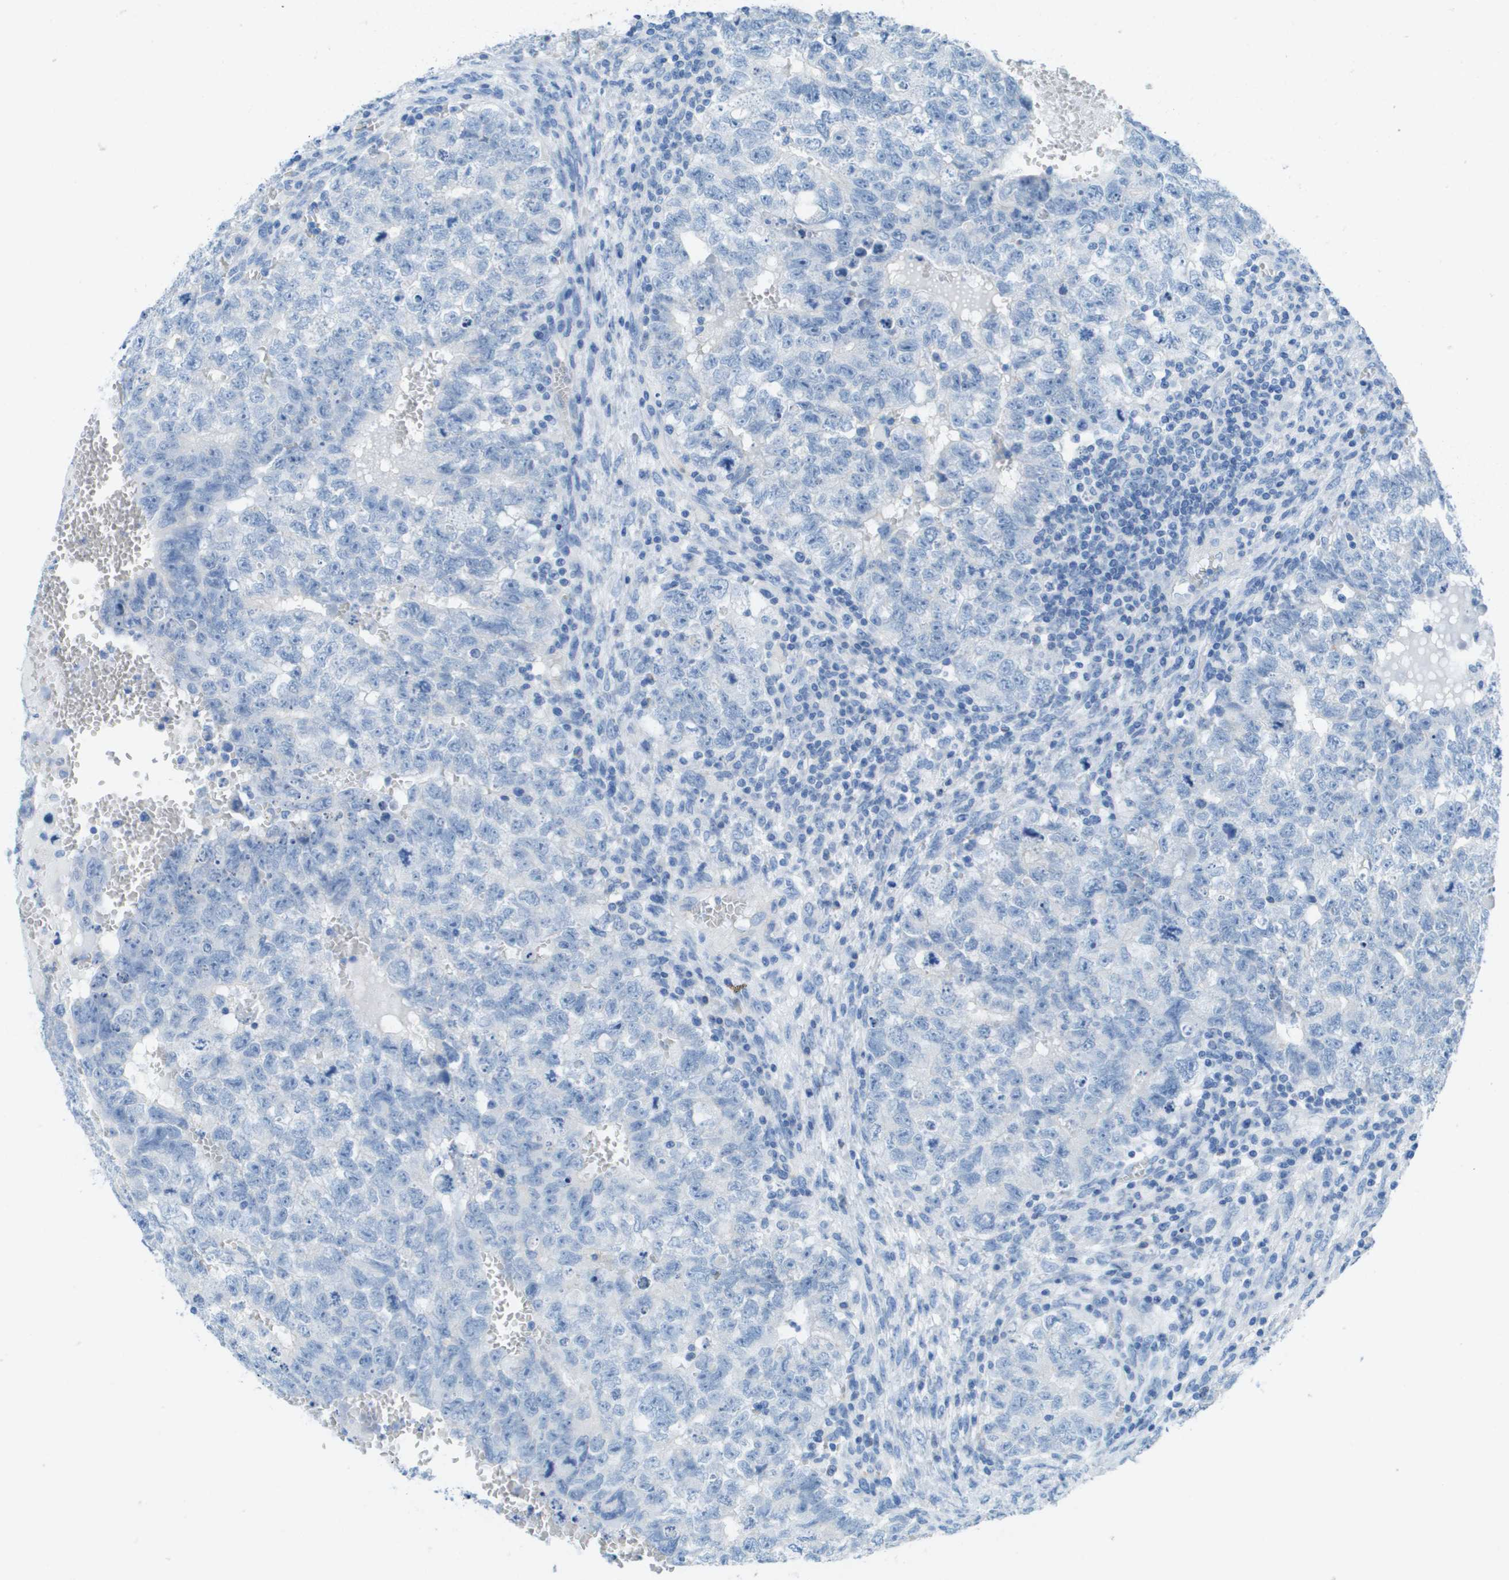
{"staining": {"intensity": "negative", "quantity": "none", "location": "none"}, "tissue": "testis cancer", "cell_type": "Tumor cells", "image_type": "cancer", "snomed": [{"axis": "morphology", "description": "Seminoma, NOS"}, {"axis": "morphology", "description": "Carcinoma, Embryonal, NOS"}, {"axis": "topography", "description": "Testis"}], "caption": "Human testis cancer (seminoma) stained for a protein using immunohistochemistry (IHC) shows no staining in tumor cells.", "gene": "CD46", "patient": {"sex": "male", "age": 38}}